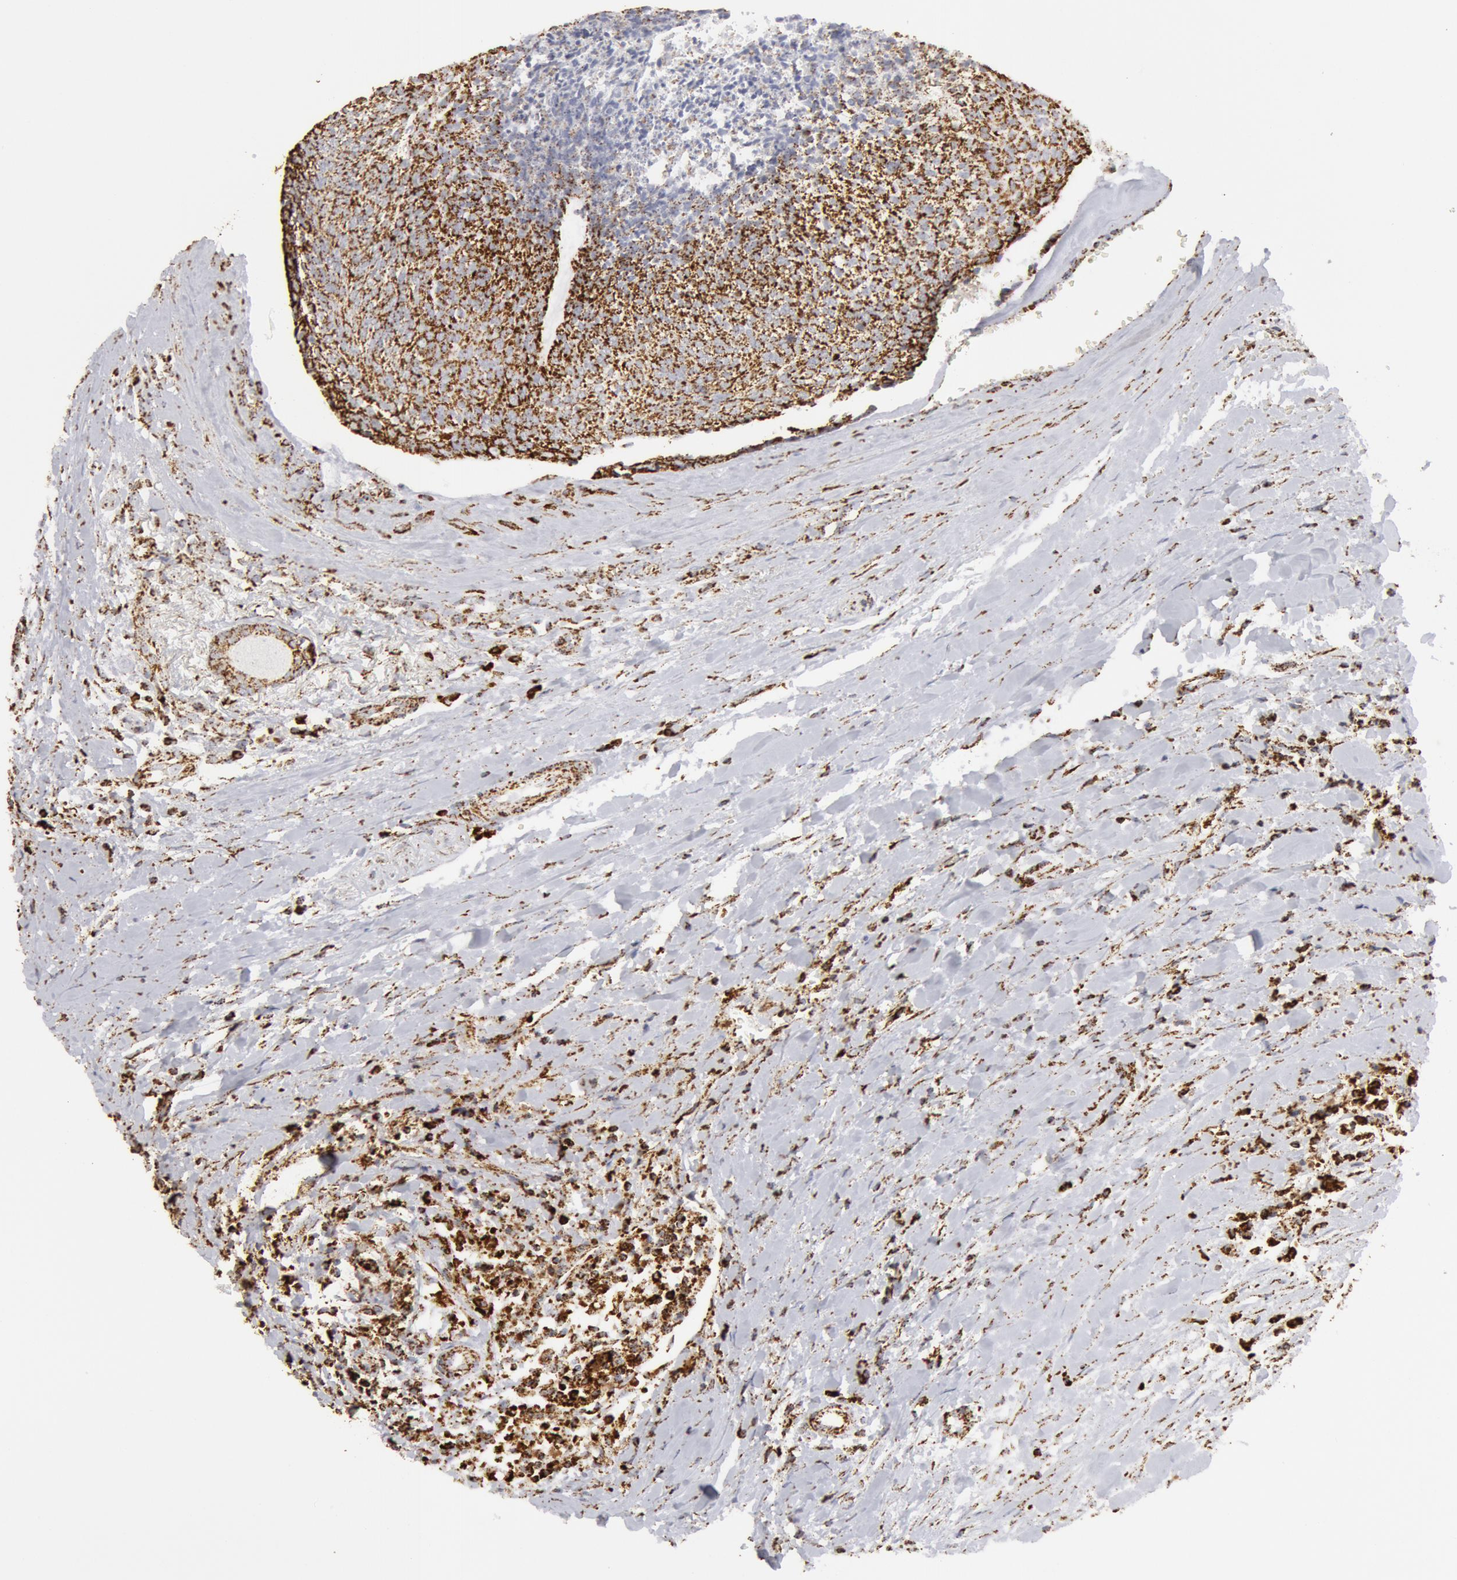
{"staining": {"intensity": "moderate", "quantity": ">75%", "location": "cytoplasmic/membranous"}, "tissue": "head and neck cancer", "cell_type": "Tumor cells", "image_type": "cancer", "snomed": [{"axis": "morphology", "description": "Squamous cell carcinoma, NOS"}, {"axis": "topography", "description": "Salivary gland"}, {"axis": "topography", "description": "Head-Neck"}], "caption": "Head and neck cancer stained with a protein marker displays moderate staining in tumor cells.", "gene": "ATP5F1B", "patient": {"sex": "male", "age": 70}}